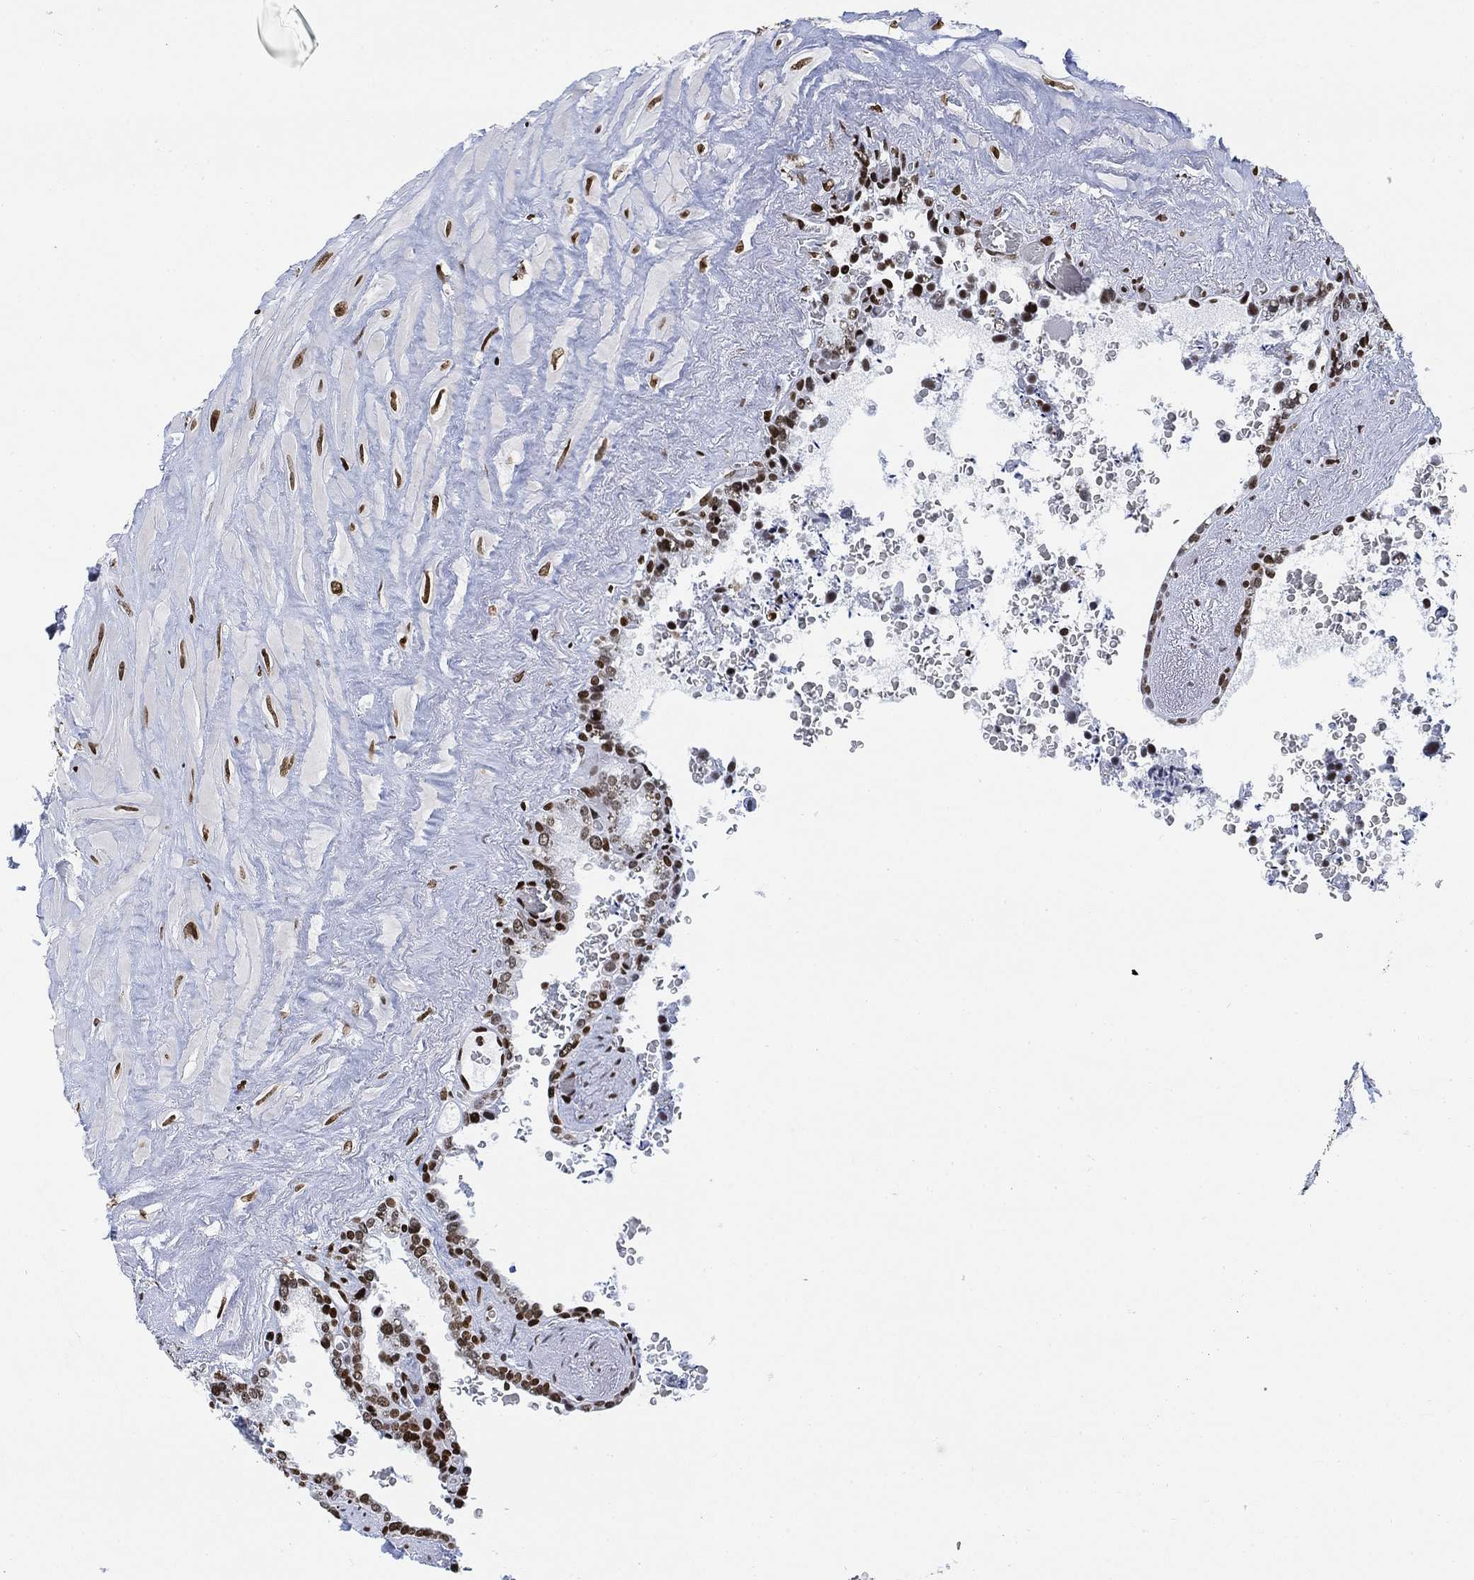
{"staining": {"intensity": "moderate", "quantity": ">75%", "location": "nuclear"}, "tissue": "seminal vesicle", "cell_type": "Glandular cells", "image_type": "normal", "snomed": [{"axis": "morphology", "description": "Normal tissue, NOS"}, {"axis": "topography", "description": "Seminal veicle"}], "caption": "IHC image of unremarkable human seminal vesicle stained for a protein (brown), which demonstrates medium levels of moderate nuclear positivity in approximately >75% of glandular cells.", "gene": "H1", "patient": {"sex": "male", "age": 67}}